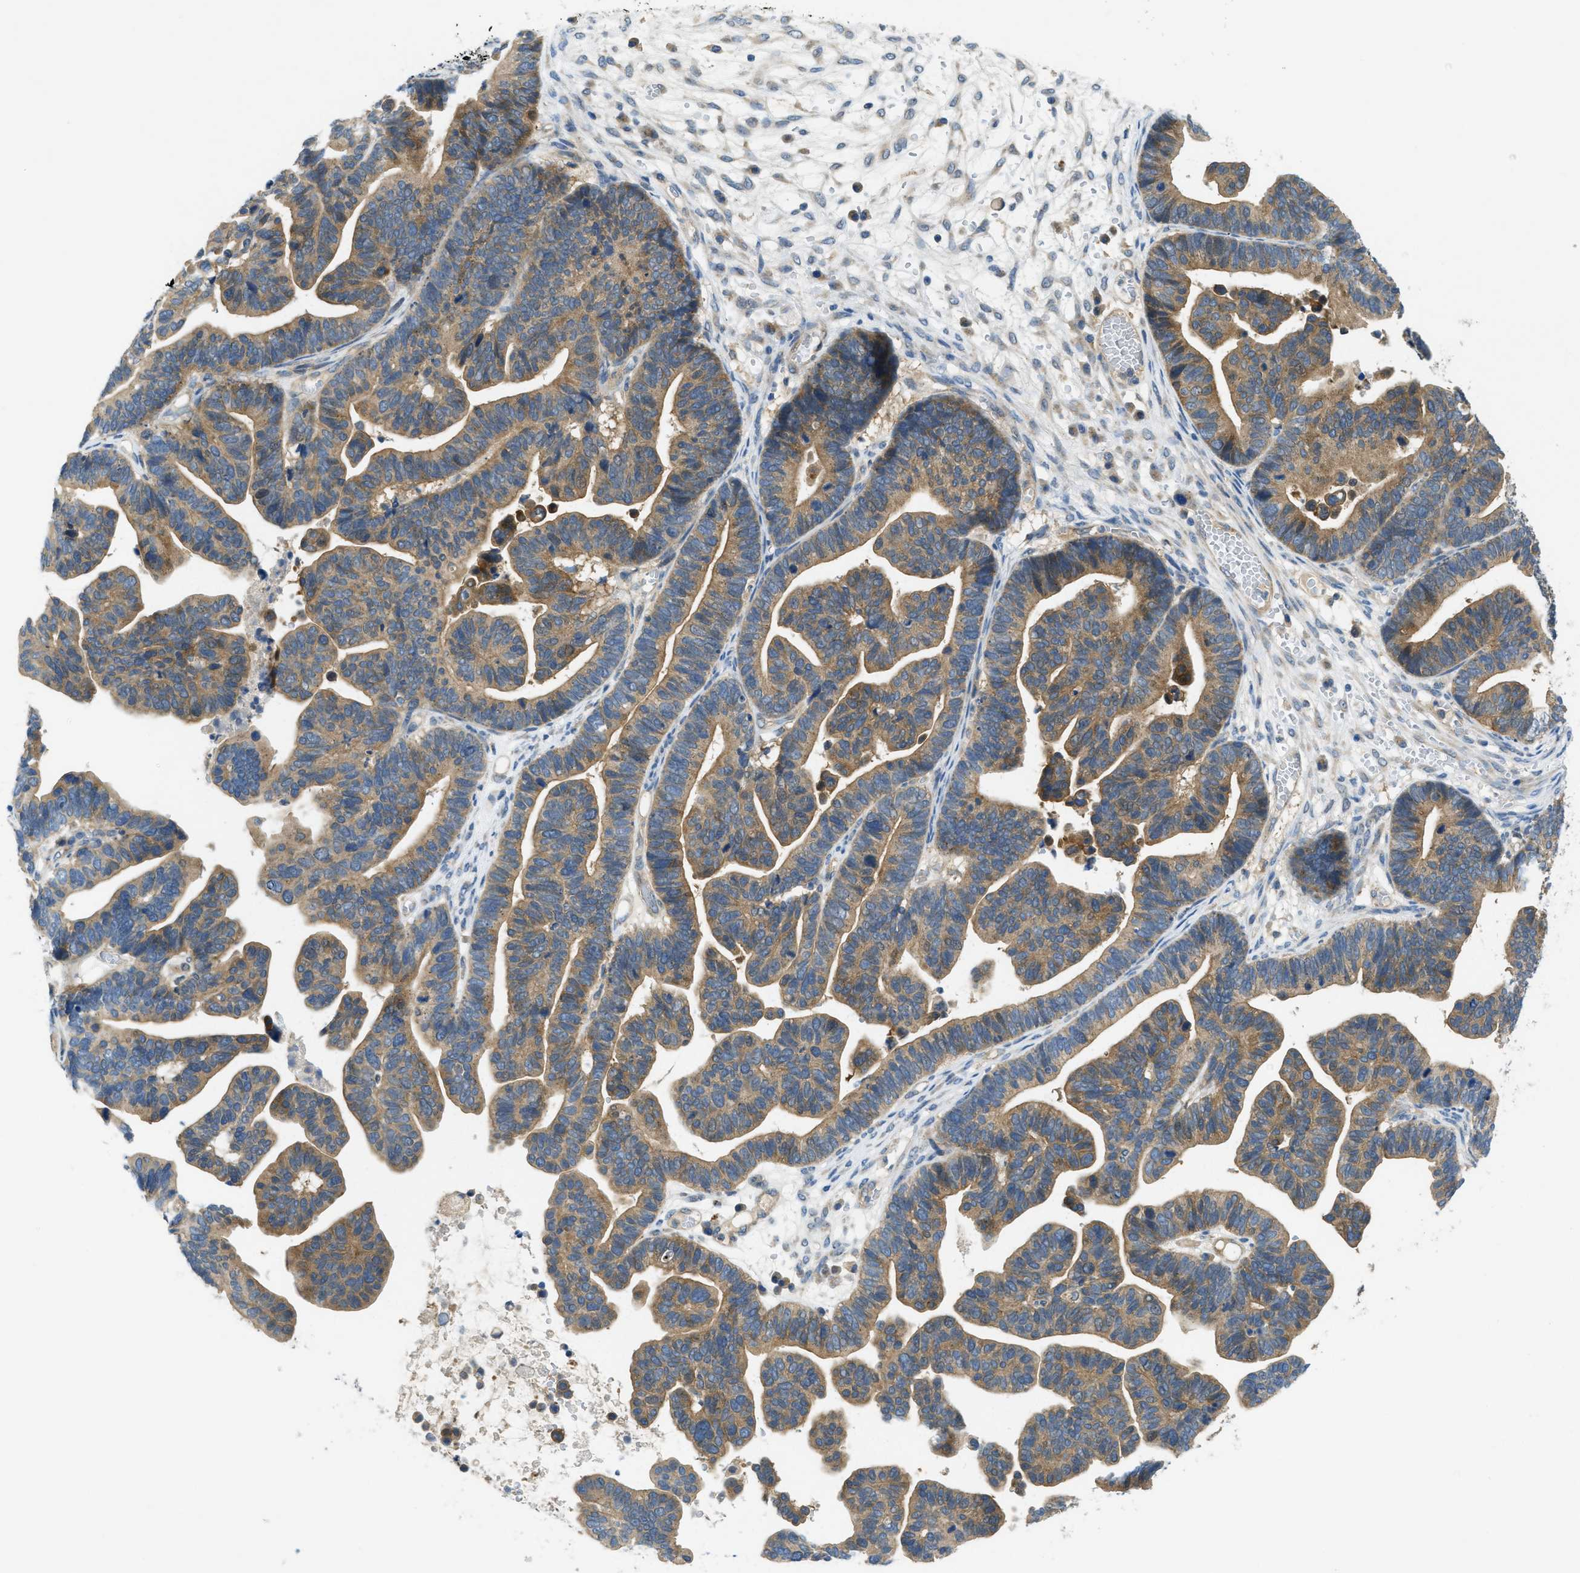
{"staining": {"intensity": "moderate", "quantity": ">75%", "location": "cytoplasmic/membranous"}, "tissue": "ovarian cancer", "cell_type": "Tumor cells", "image_type": "cancer", "snomed": [{"axis": "morphology", "description": "Cystadenocarcinoma, serous, NOS"}, {"axis": "topography", "description": "Ovary"}], "caption": "Protein staining of ovarian serous cystadenocarcinoma tissue exhibits moderate cytoplasmic/membranous positivity in approximately >75% of tumor cells.", "gene": "RIPK2", "patient": {"sex": "female", "age": 56}}